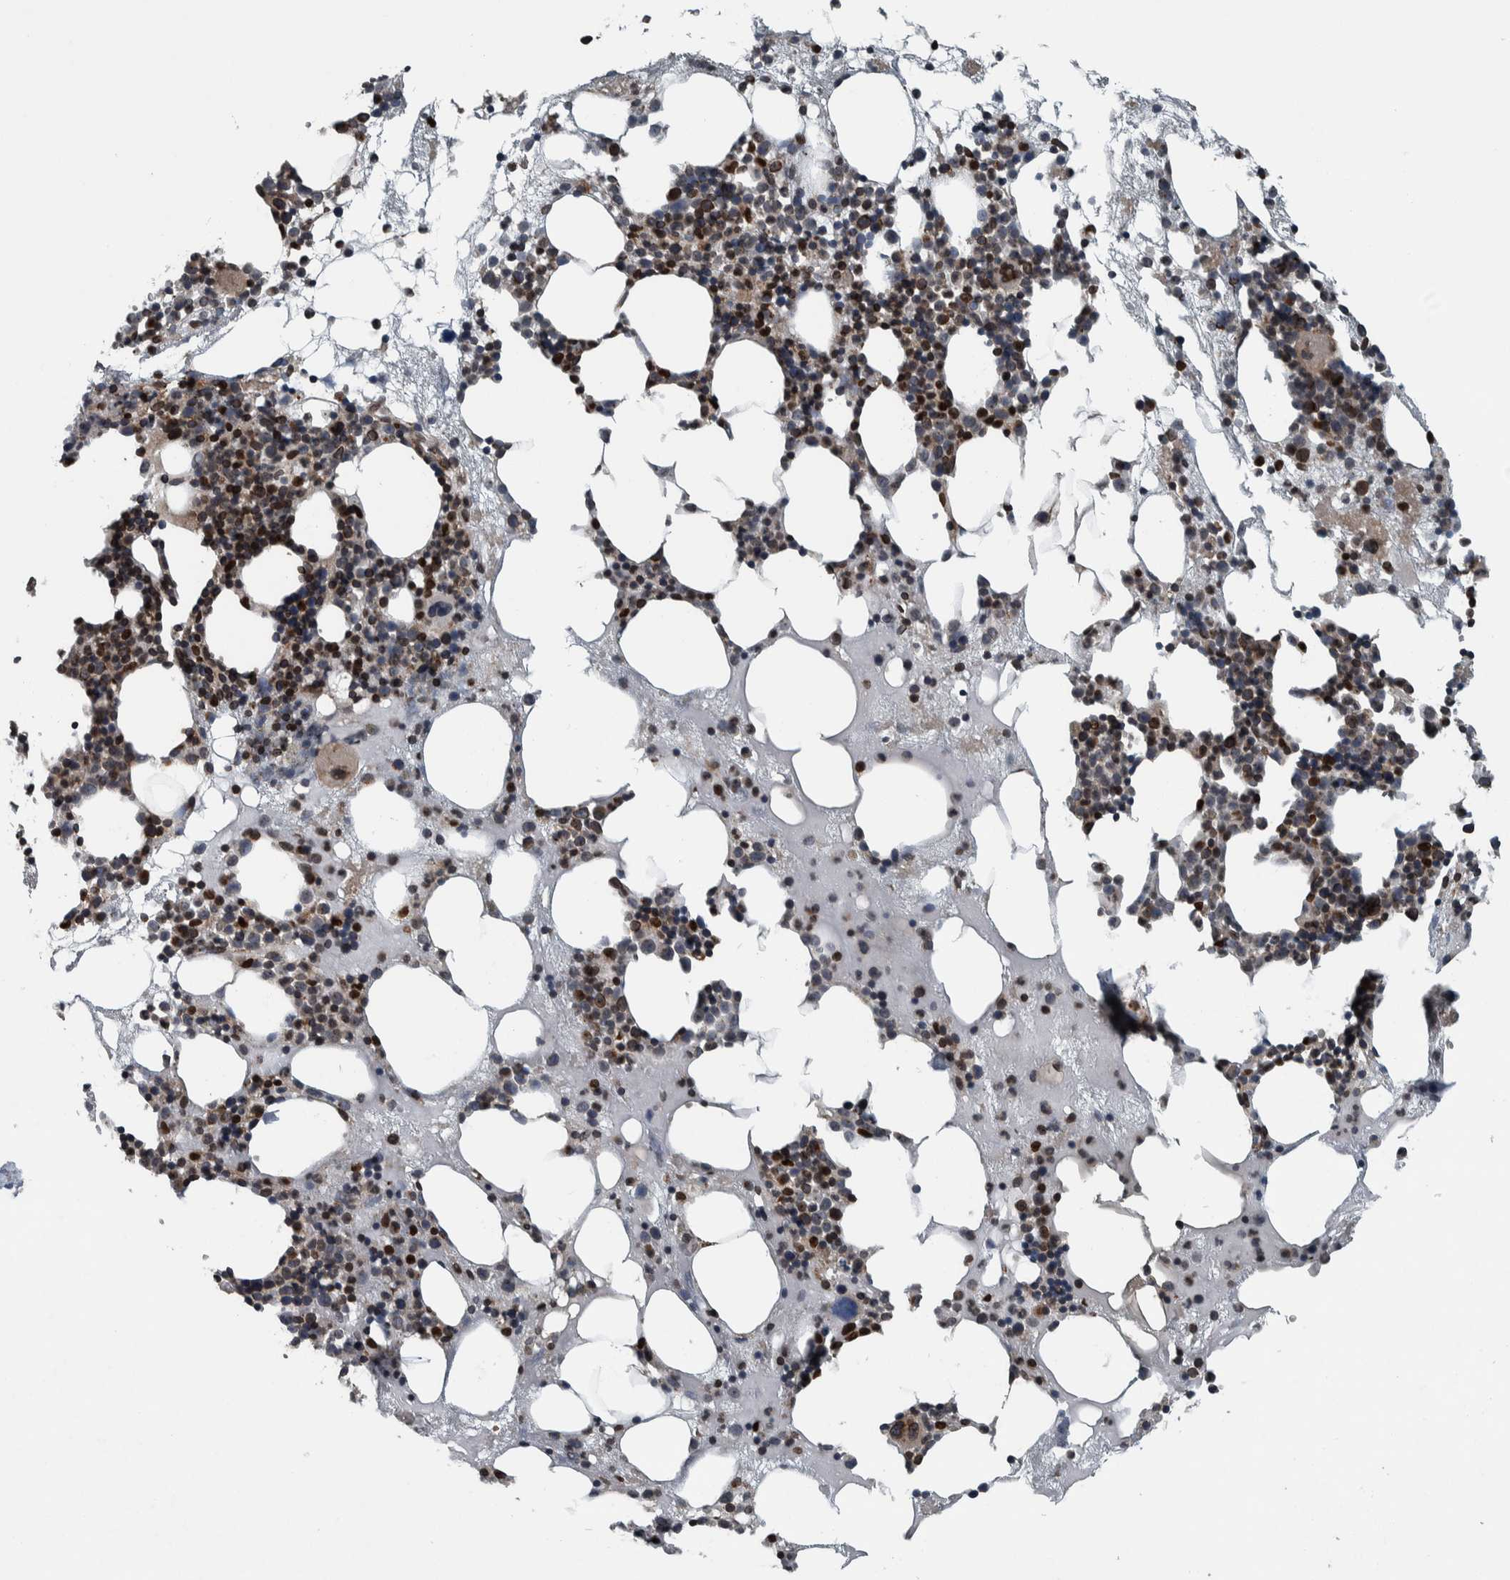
{"staining": {"intensity": "strong", "quantity": "25%-75%", "location": "cytoplasmic/membranous,nuclear"}, "tissue": "bone marrow", "cell_type": "Hematopoietic cells", "image_type": "normal", "snomed": [{"axis": "morphology", "description": "Normal tissue, NOS"}, {"axis": "morphology", "description": "Inflammation, NOS"}, {"axis": "topography", "description": "Bone marrow"}], "caption": "DAB immunohistochemical staining of benign bone marrow demonstrates strong cytoplasmic/membranous,nuclear protein expression in about 25%-75% of hematopoietic cells. The protein of interest is shown in brown color, while the nuclei are stained blue.", "gene": "FAM135B", "patient": {"sex": "female", "age": 81}}